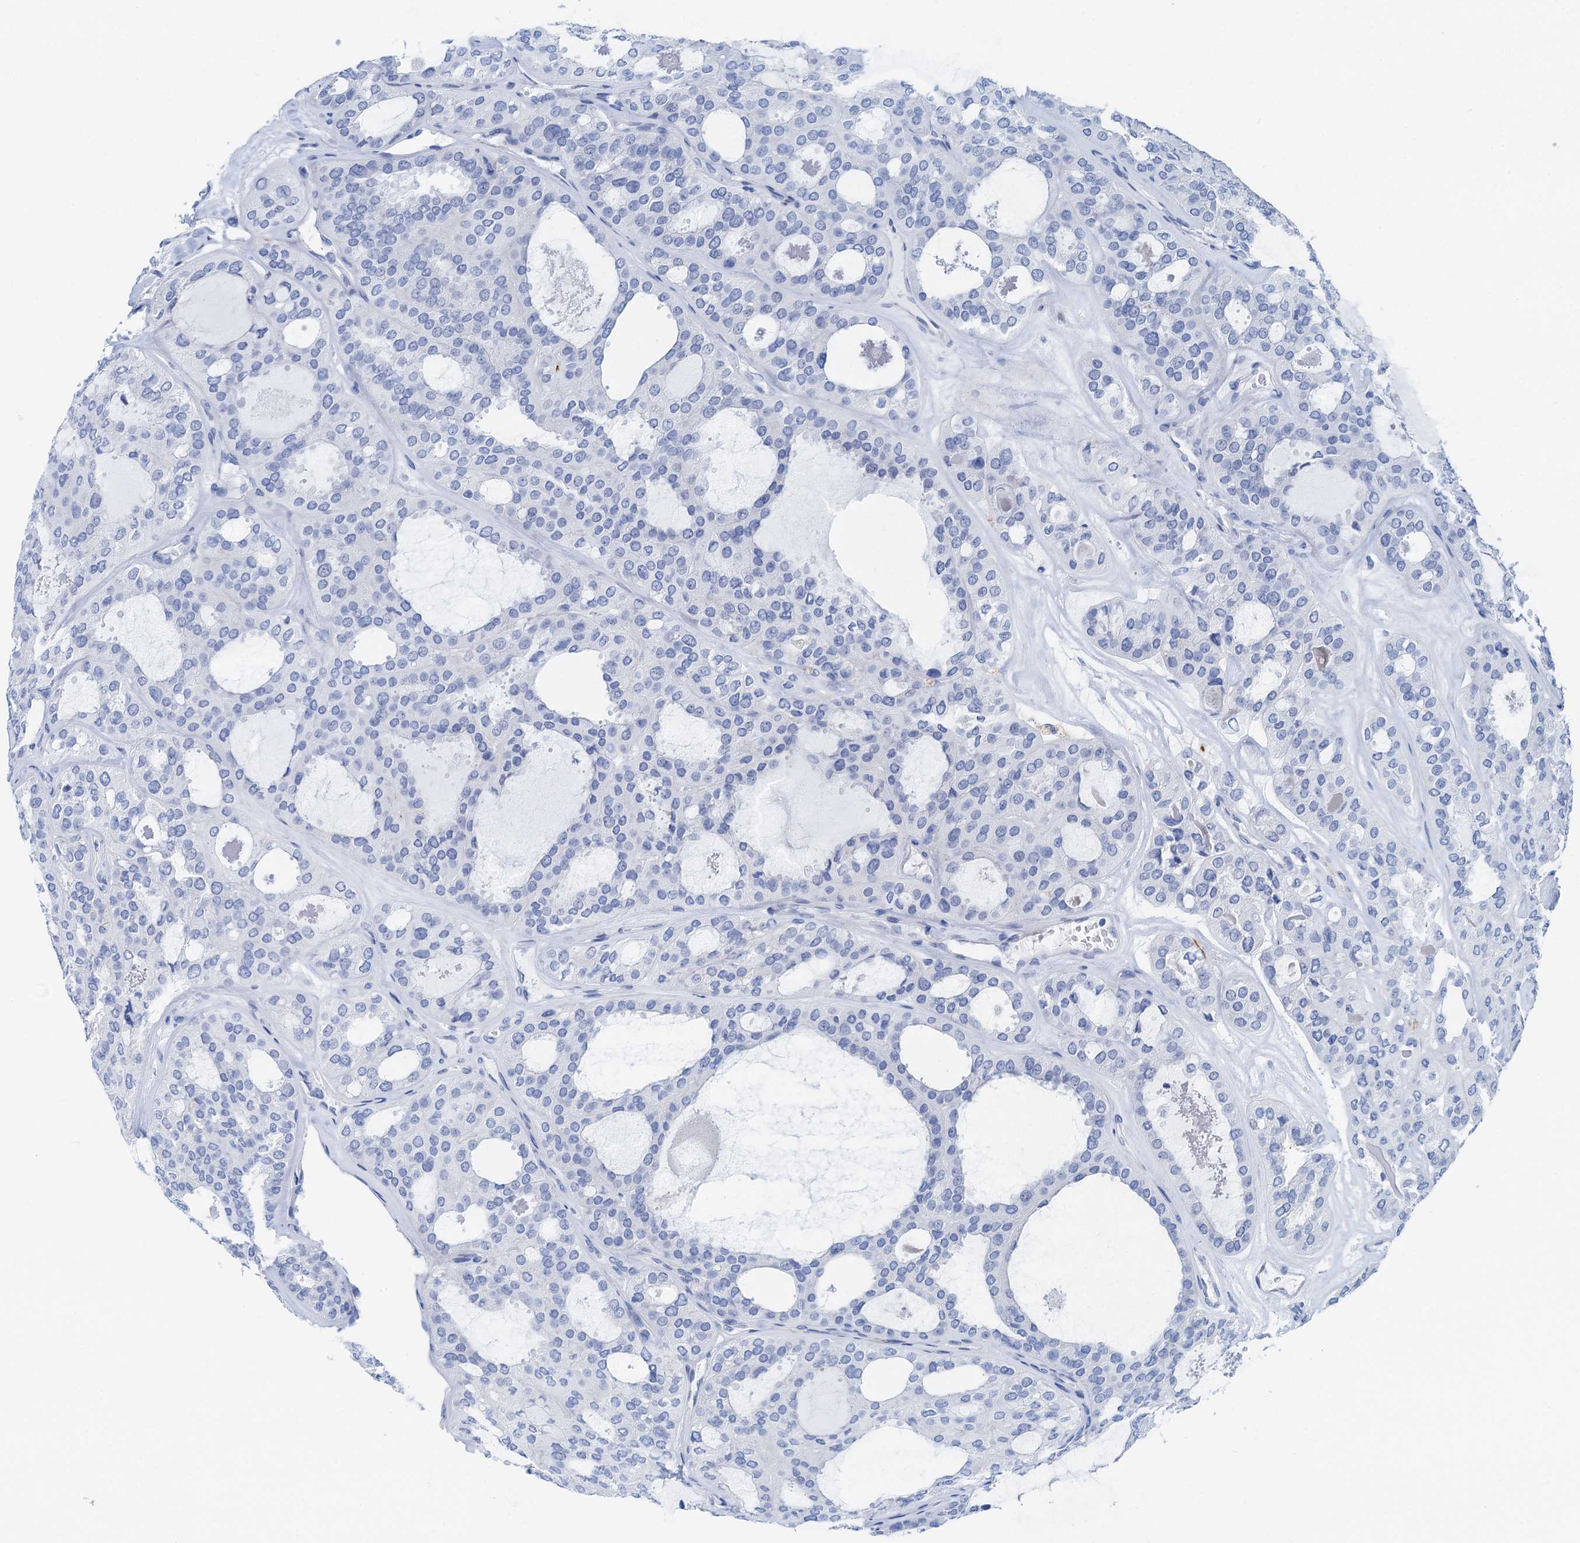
{"staining": {"intensity": "negative", "quantity": "none", "location": "none"}, "tissue": "thyroid cancer", "cell_type": "Tumor cells", "image_type": "cancer", "snomed": [{"axis": "morphology", "description": "Follicular adenoma carcinoma, NOS"}, {"axis": "topography", "description": "Thyroid gland"}], "caption": "Tumor cells show no significant expression in thyroid cancer (follicular adenoma carcinoma).", "gene": "NLRP10", "patient": {"sex": "male", "age": 75}}